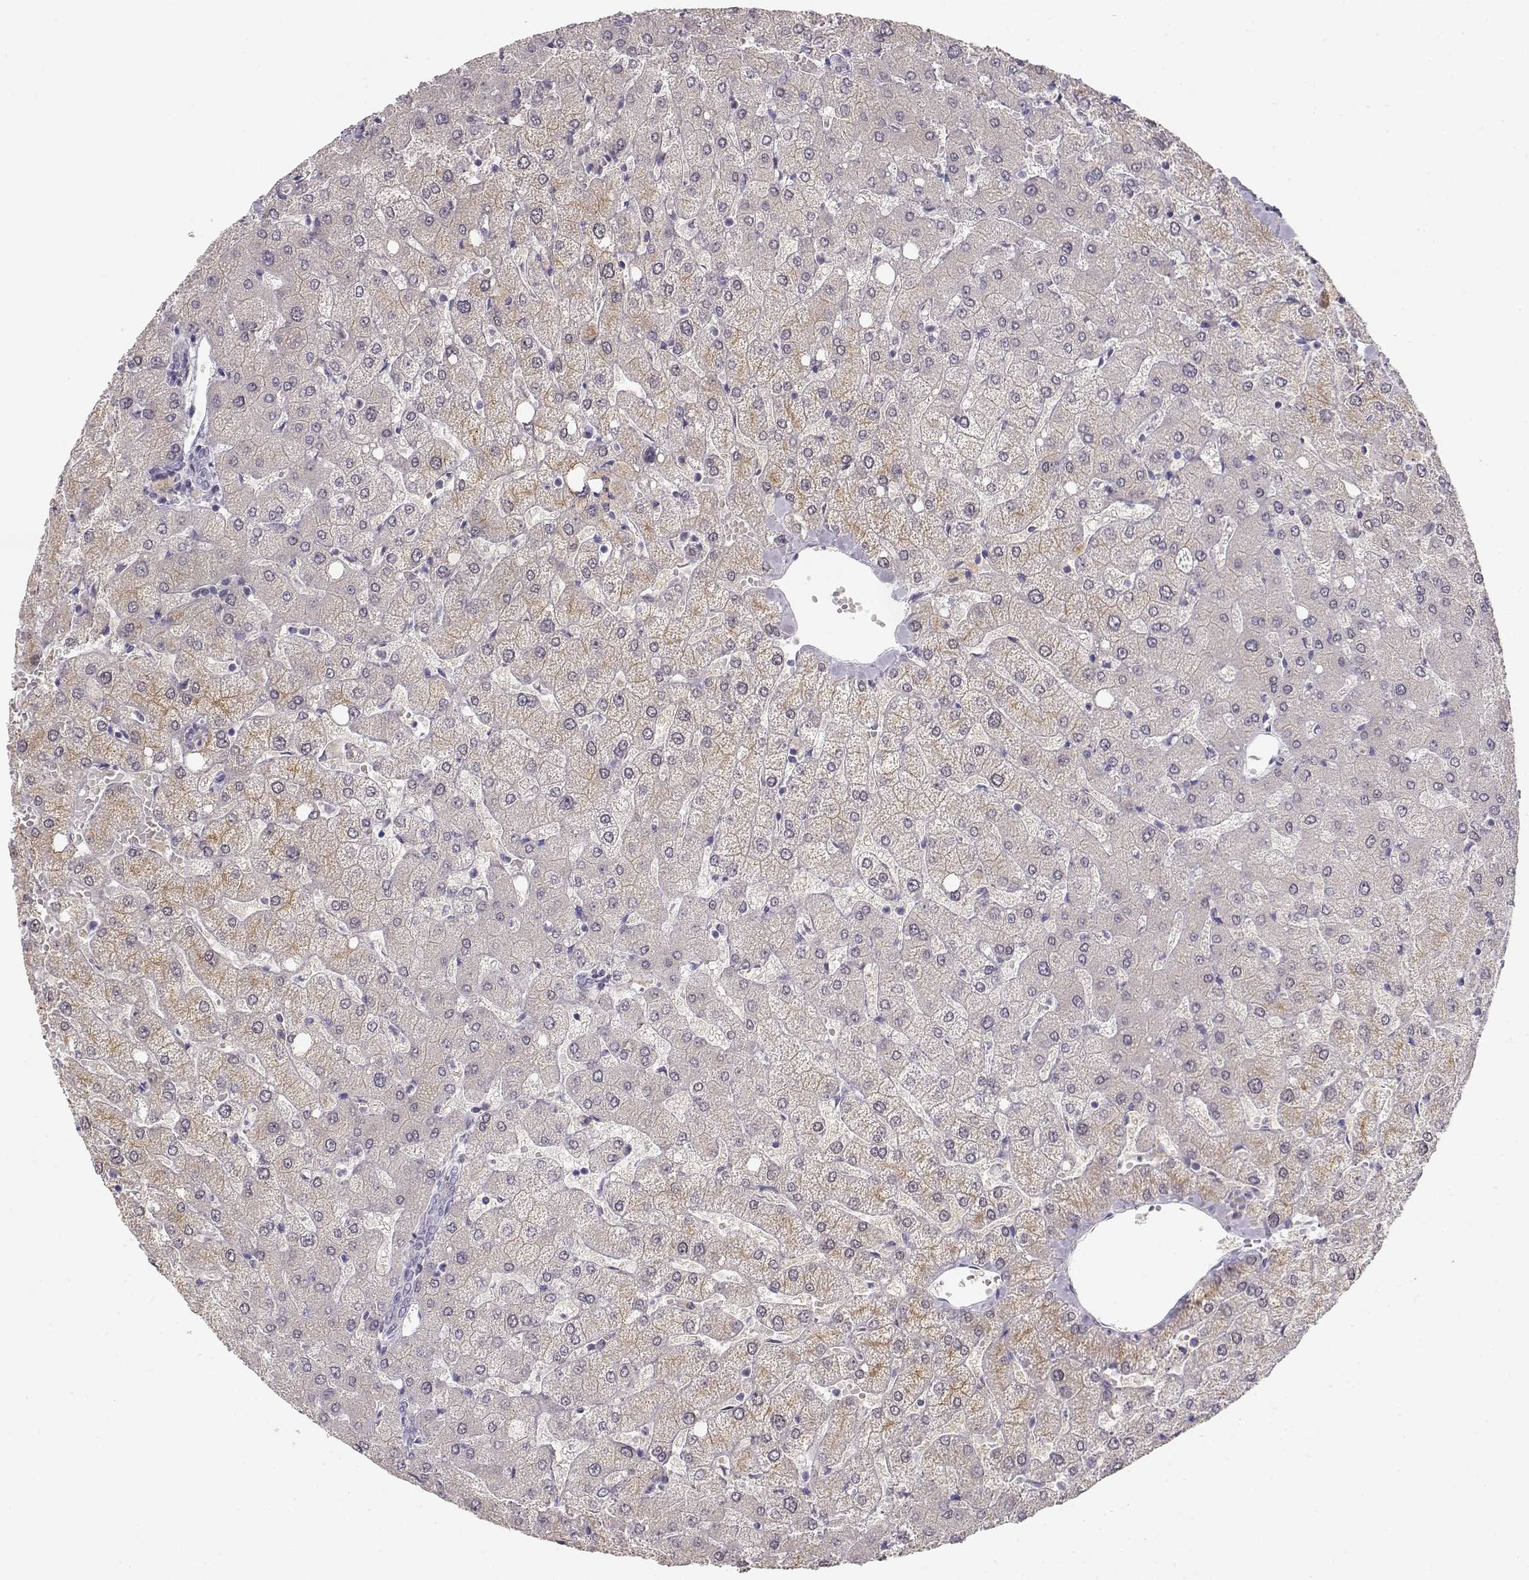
{"staining": {"intensity": "negative", "quantity": "none", "location": "none"}, "tissue": "liver", "cell_type": "Cholangiocytes", "image_type": "normal", "snomed": [{"axis": "morphology", "description": "Normal tissue, NOS"}, {"axis": "topography", "description": "Liver"}], "caption": "Protein analysis of benign liver demonstrates no significant expression in cholangiocytes. (DAB (3,3'-diaminobenzidine) IHC with hematoxylin counter stain).", "gene": "TTC26", "patient": {"sex": "female", "age": 54}}